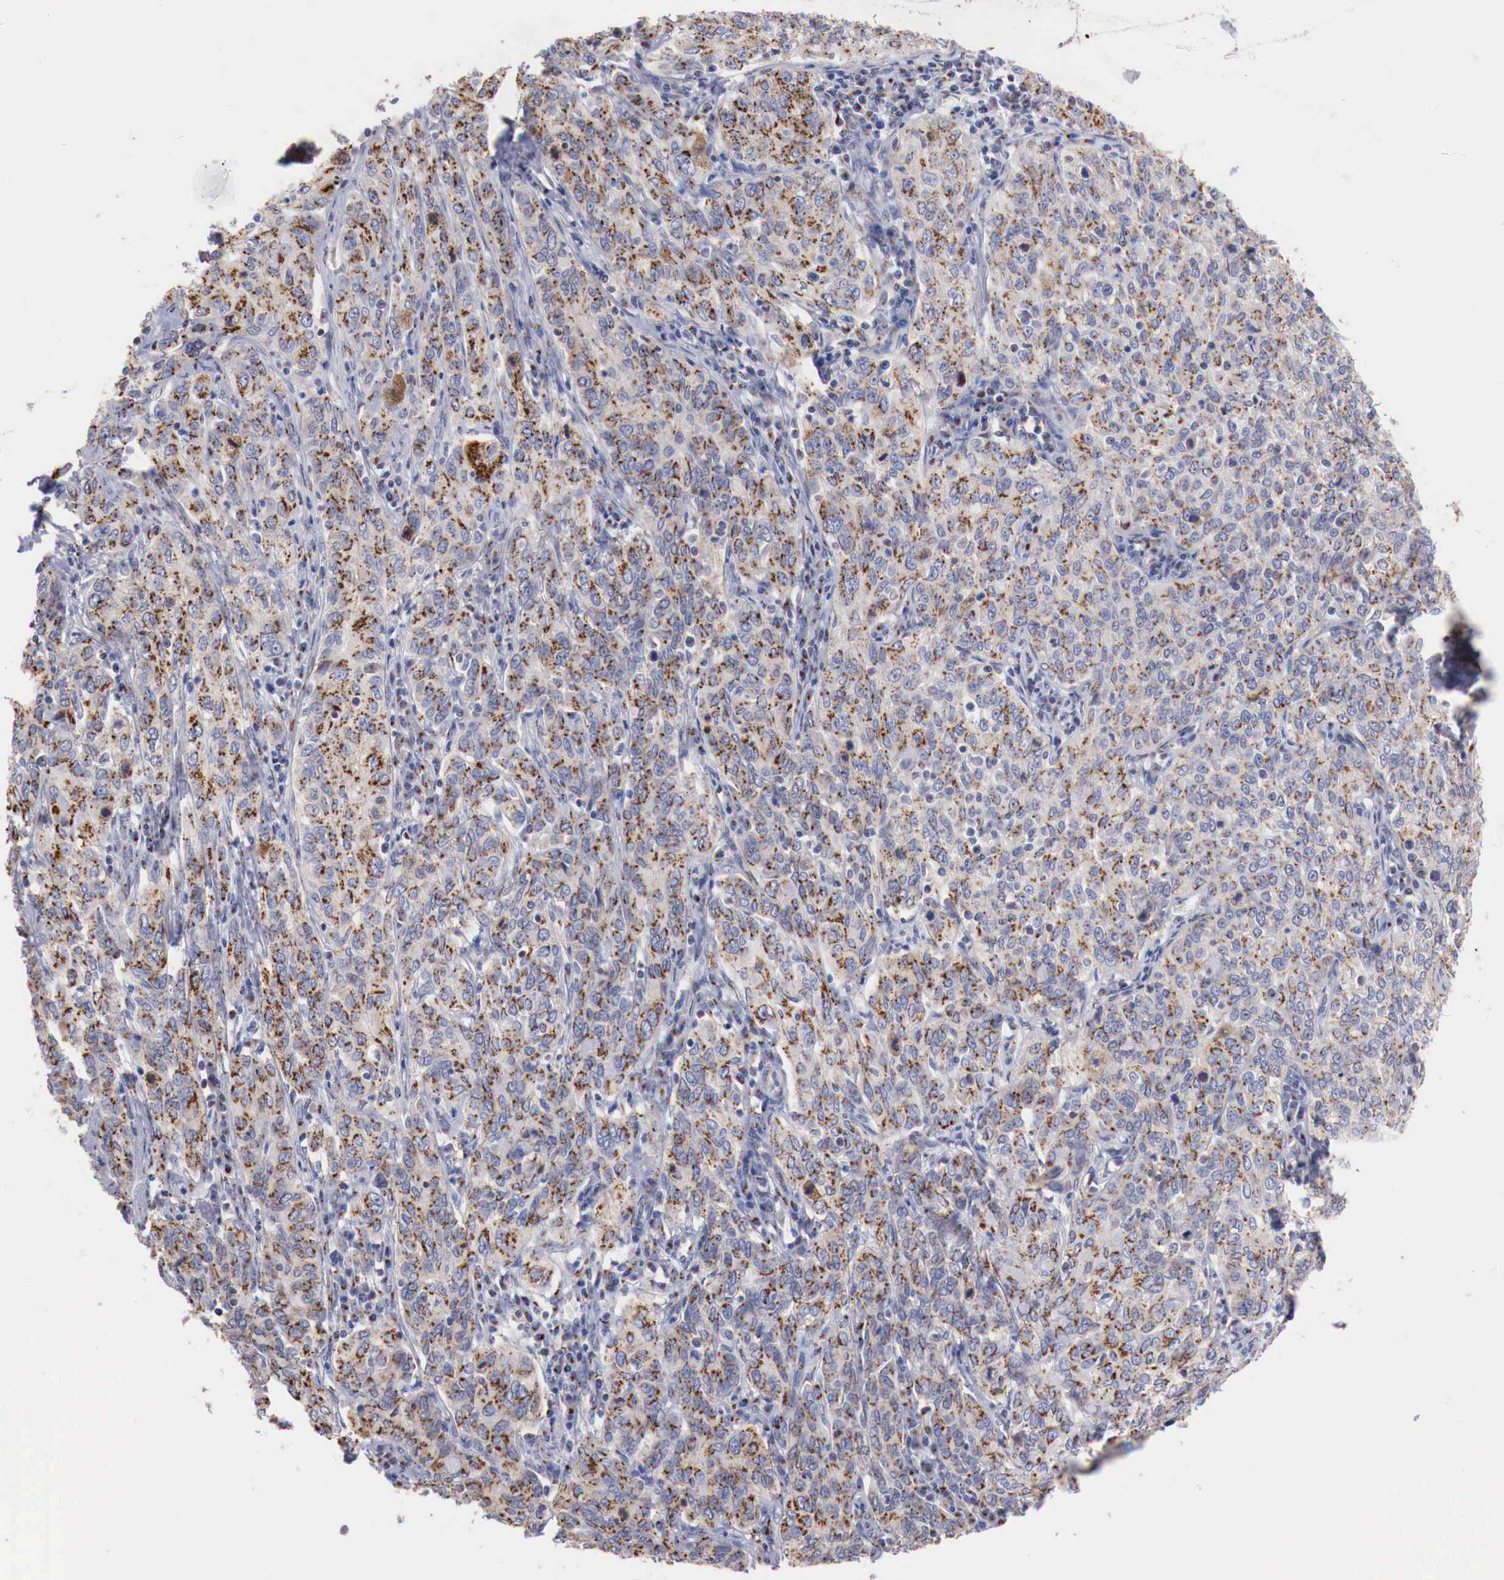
{"staining": {"intensity": "strong", "quantity": ">75%", "location": "cytoplasmic/membranous"}, "tissue": "cervical cancer", "cell_type": "Tumor cells", "image_type": "cancer", "snomed": [{"axis": "morphology", "description": "Squamous cell carcinoma, NOS"}, {"axis": "topography", "description": "Cervix"}], "caption": "Immunohistochemistry of human cervical cancer reveals high levels of strong cytoplasmic/membranous expression in about >75% of tumor cells.", "gene": "SYAP1", "patient": {"sex": "female", "age": 38}}